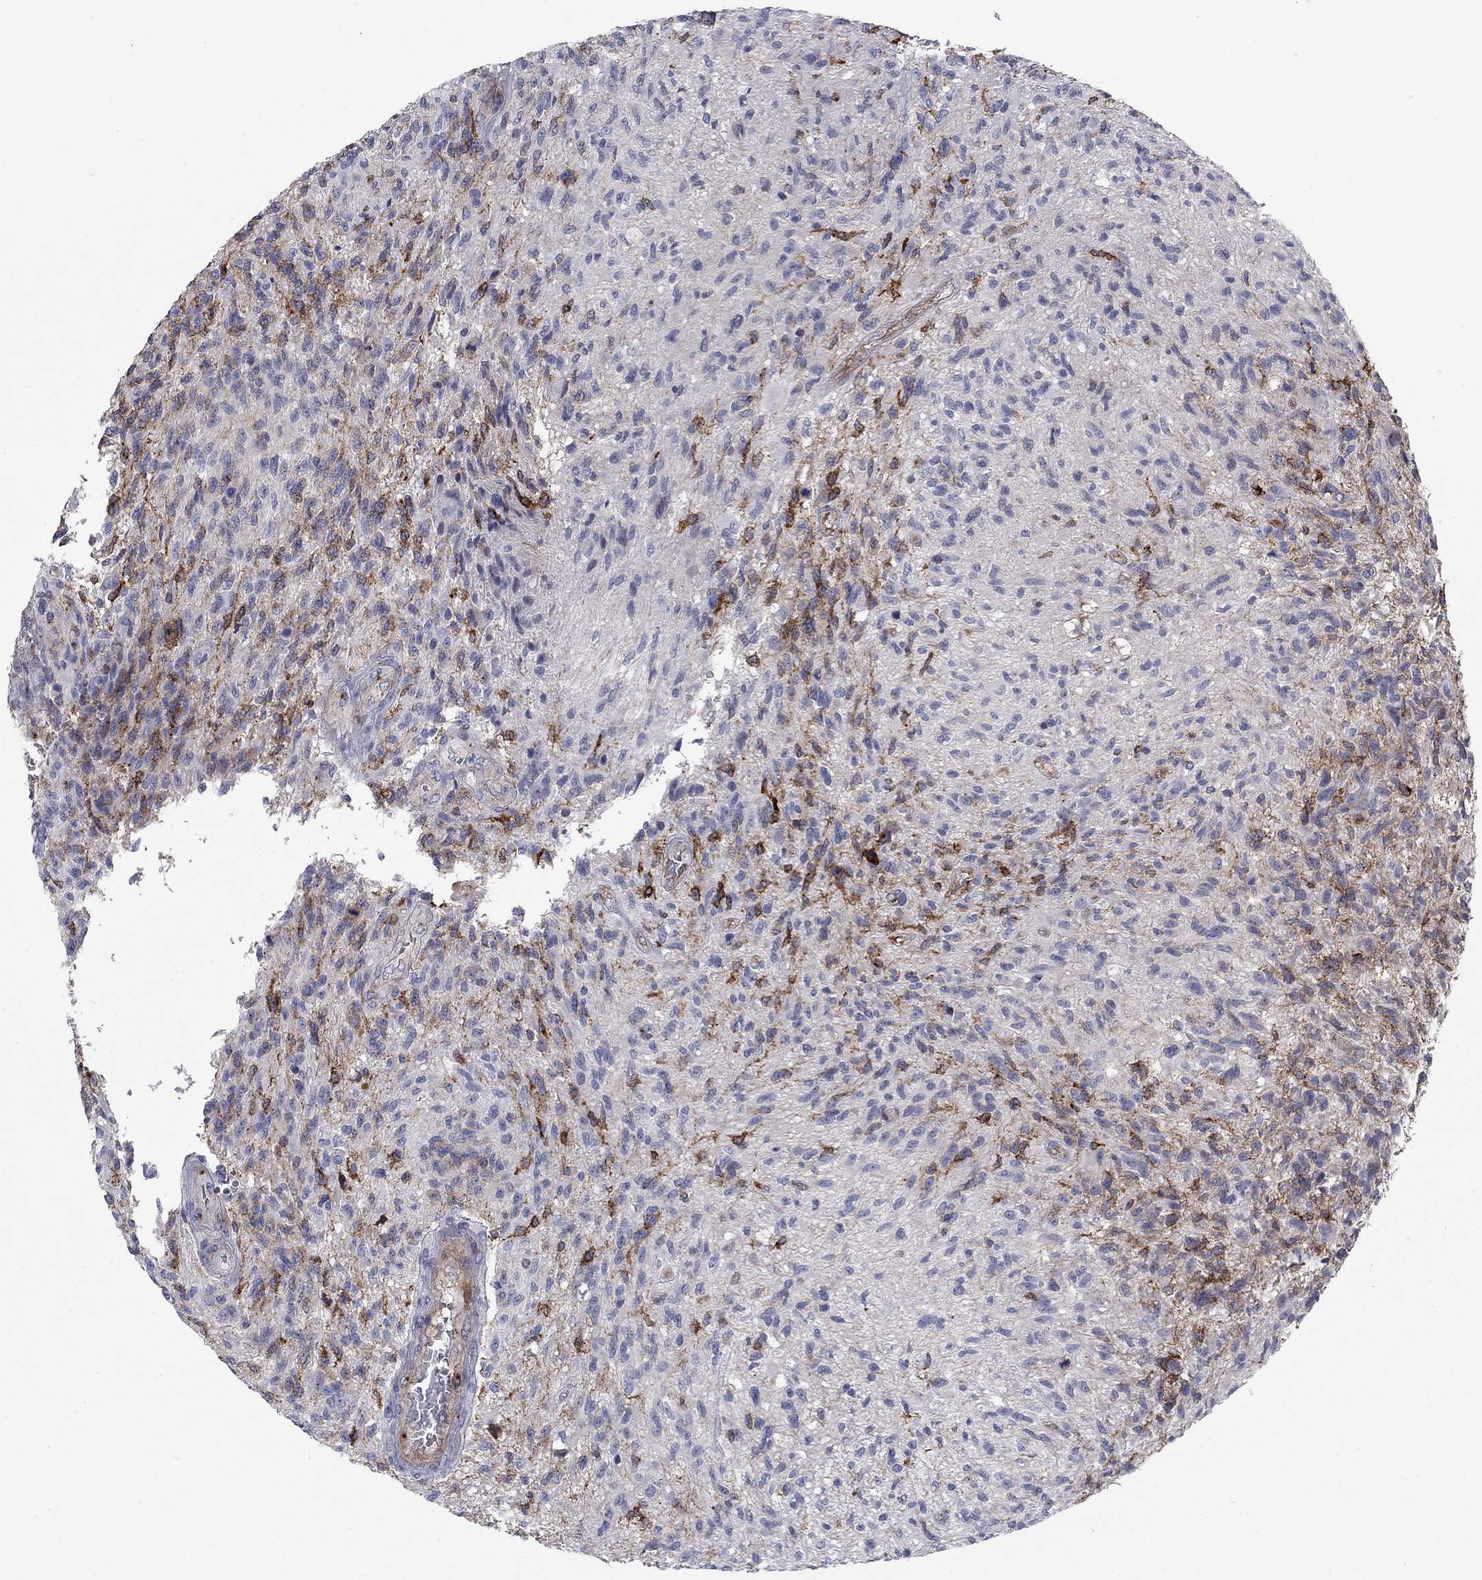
{"staining": {"intensity": "strong", "quantity": "<25%", "location": "cytoplasmic/membranous"}, "tissue": "glioma", "cell_type": "Tumor cells", "image_type": "cancer", "snomed": [{"axis": "morphology", "description": "Glioma, malignant, High grade"}, {"axis": "topography", "description": "Brain"}], "caption": "There is medium levels of strong cytoplasmic/membranous positivity in tumor cells of glioma, as demonstrated by immunohistochemical staining (brown color).", "gene": "SLC1A1", "patient": {"sex": "male", "age": 56}}